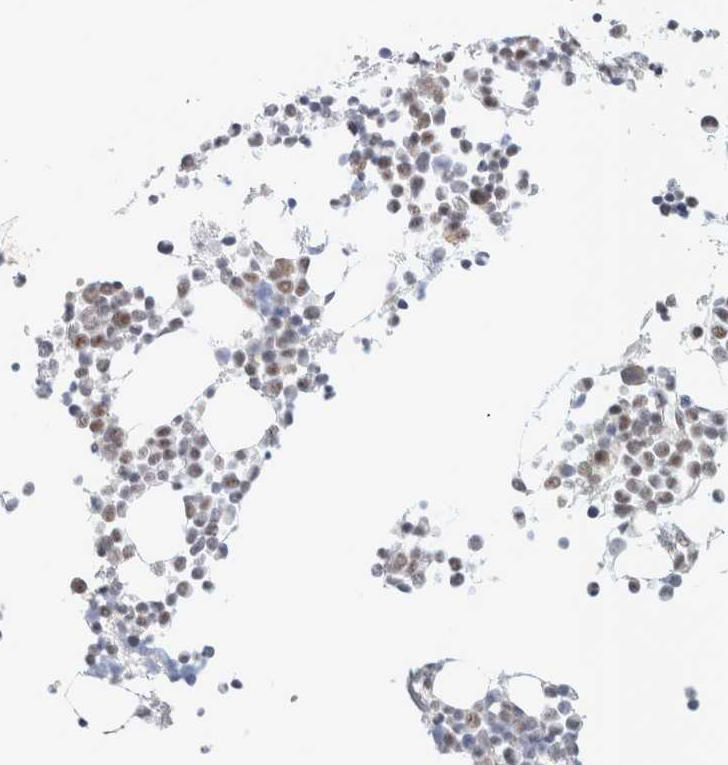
{"staining": {"intensity": "moderate", "quantity": "<25%", "location": "nuclear"}, "tissue": "bone marrow", "cell_type": "Hematopoietic cells", "image_type": "normal", "snomed": [{"axis": "morphology", "description": "Normal tissue, NOS"}, {"axis": "morphology", "description": "Inflammation, NOS"}, {"axis": "topography", "description": "Bone marrow"}], "caption": "Human bone marrow stained for a protein (brown) displays moderate nuclear positive positivity in approximately <25% of hematopoietic cells.", "gene": "TRMT12", "patient": {"sex": "male", "age": 34}}